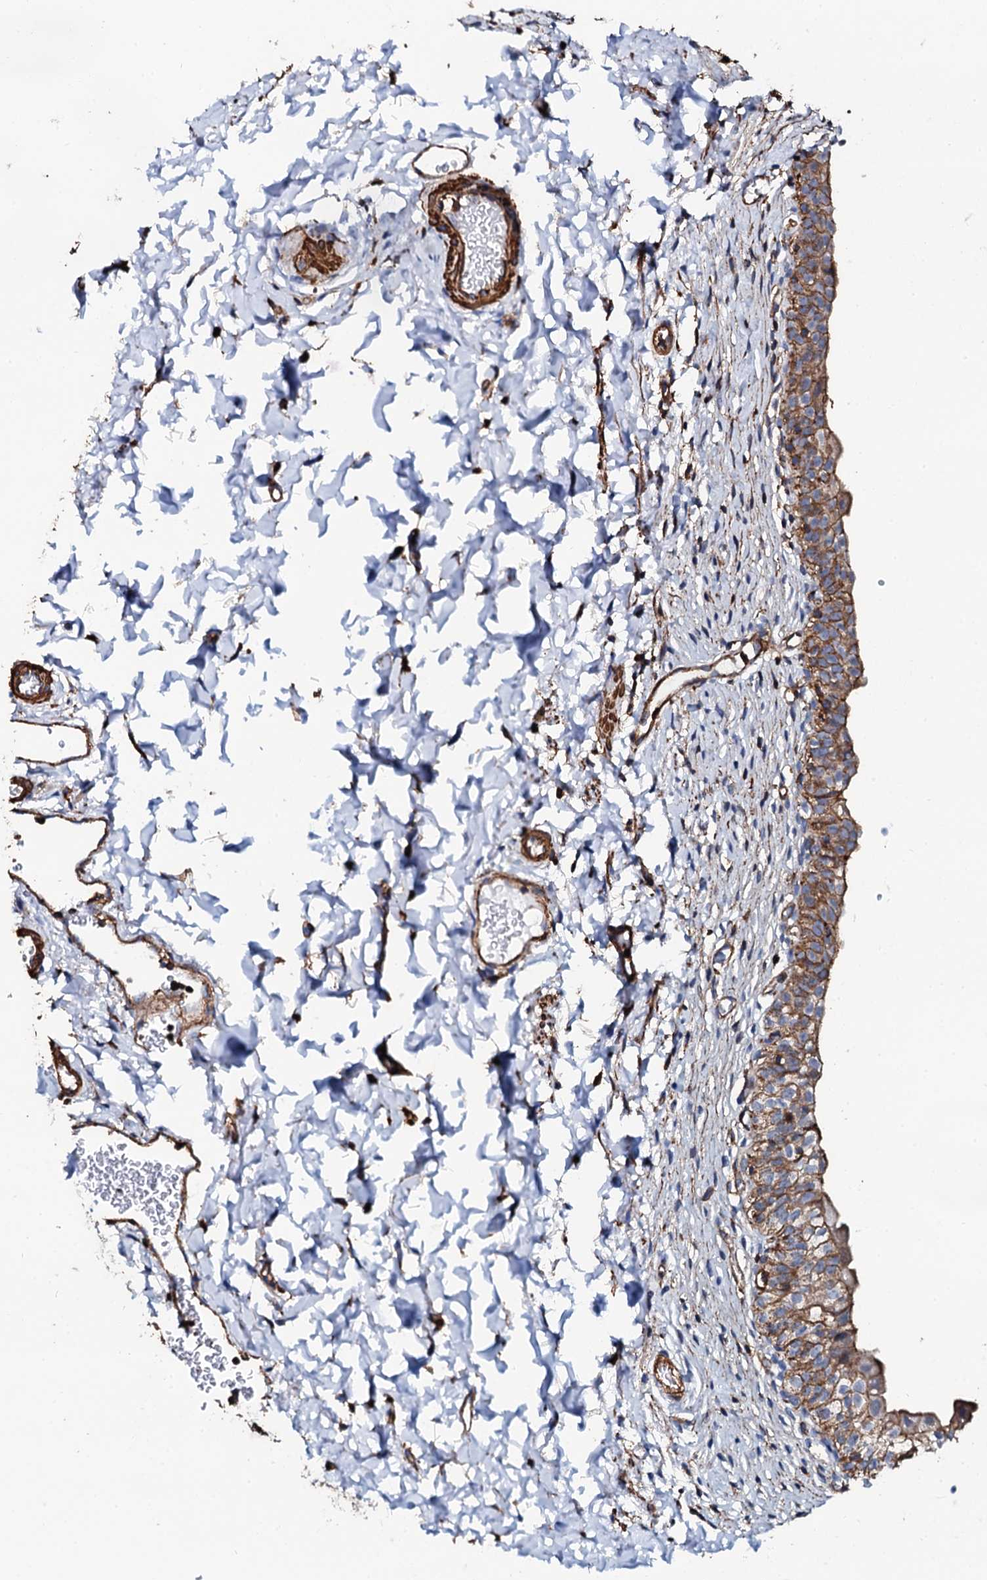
{"staining": {"intensity": "moderate", "quantity": ">75%", "location": "cytoplasmic/membranous"}, "tissue": "urinary bladder", "cell_type": "Urothelial cells", "image_type": "normal", "snomed": [{"axis": "morphology", "description": "Normal tissue, NOS"}, {"axis": "topography", "description": "Urinary bladder"}], "caption": "A photomicrograph showing moderate cytoplasmic/membranous positivity in about >75% of urothelial cells in benign urinary bladder, as visualized by brown immunohistochemical staining.", "gene": "INTS10", "patient": {"sex": "male", "age": 55}}